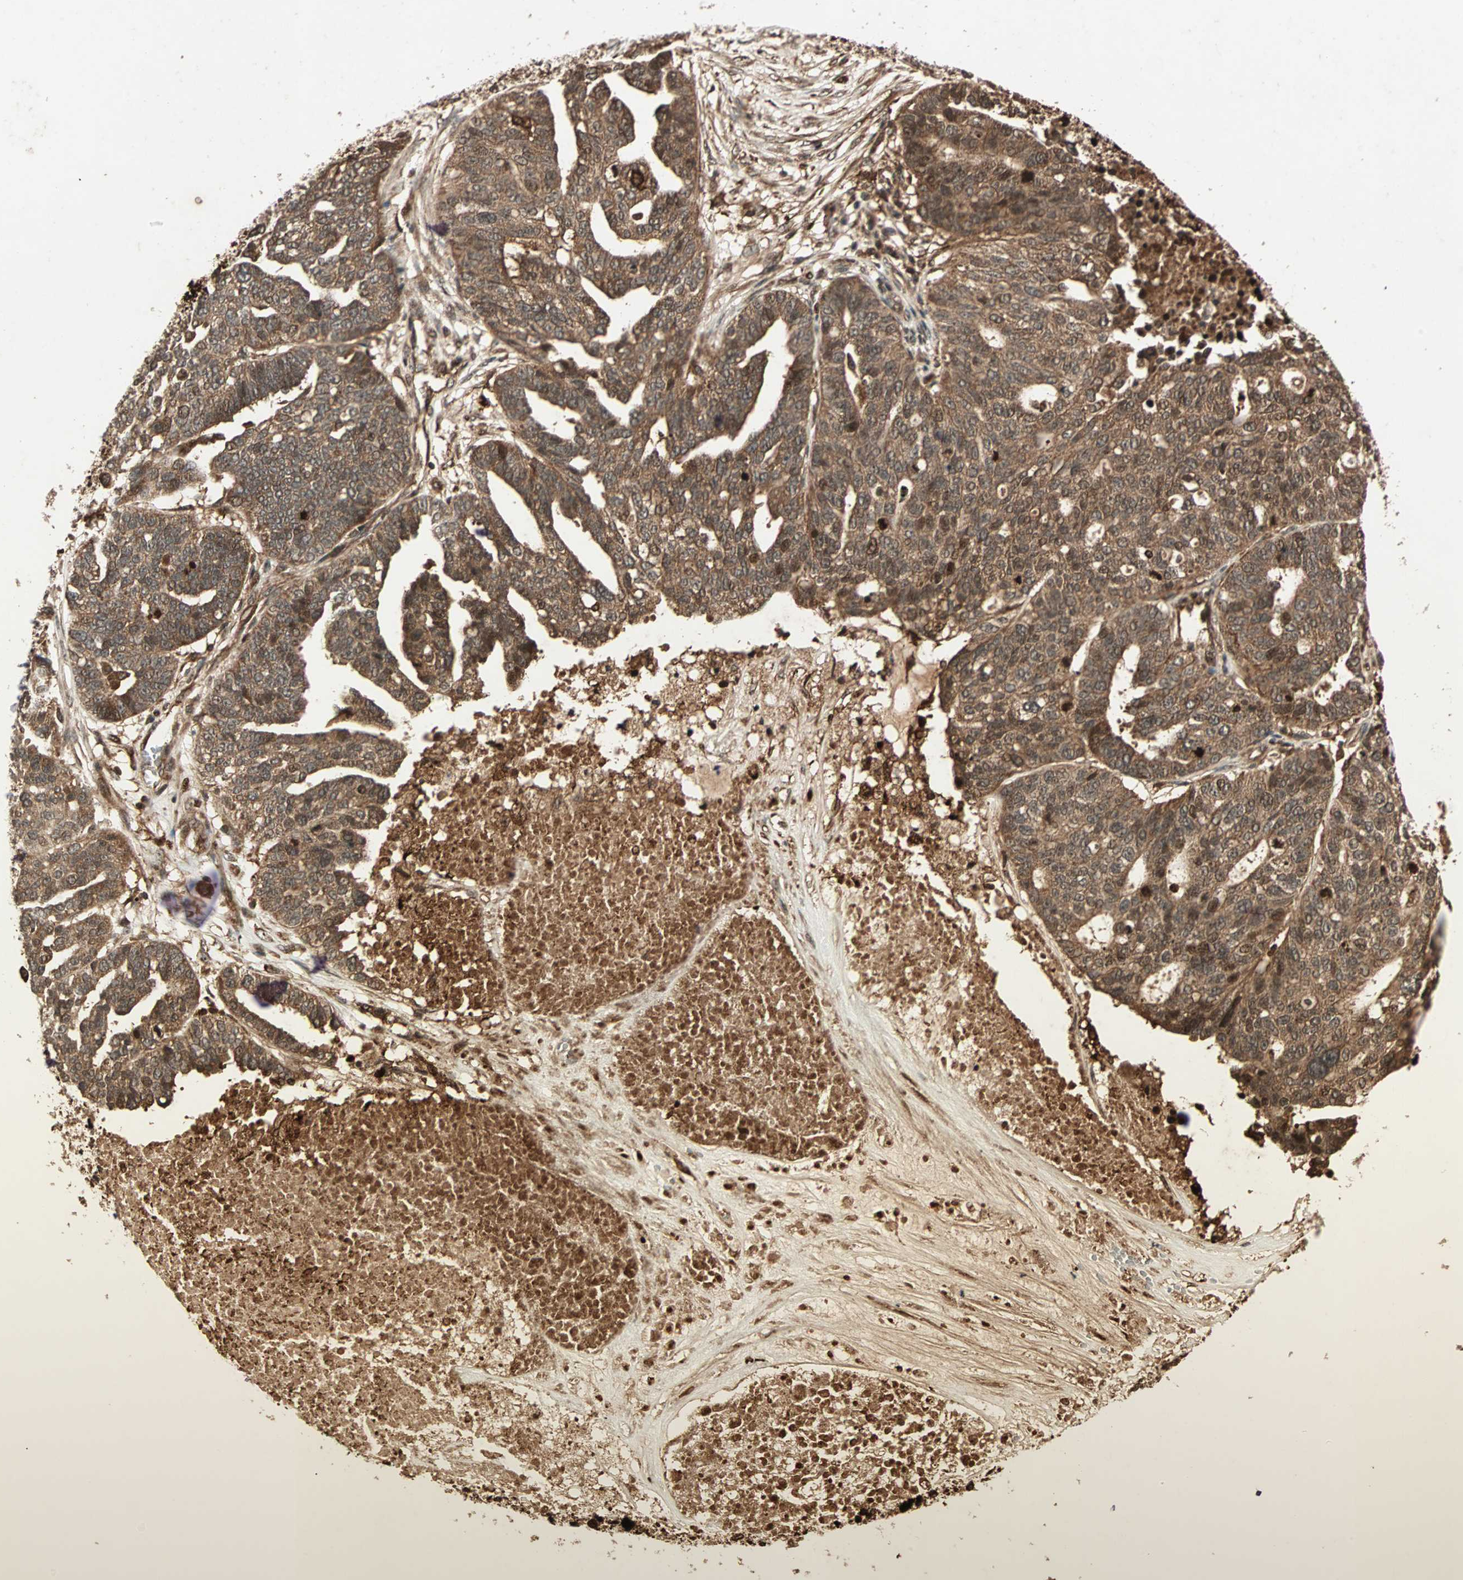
{"staining": {"intensity": "moderate", "quantity": ">75%", "location": "cytoplasmic/membranous"}, "tissue": "ovarian cancer", "cell_type": "Tumor cells", "image_type": "cancer", "snomed": [{"axis": "morphology", "description": "Cystadenocarcinoma, serous, NOS"}, {"axis": "topography", "description": "Ovary"}], "caption": "Immunohistochemistry (IHC) photomicrograph of serous cystadenocarcinoma (ovarian) stained for a protein (brown), which displays medium levels of moderate cytoplasmic/membranous positivity in approximately >75% of tumor cells.", "gene": "RFFL", "patient": {"sex": "female", "age": 59}}